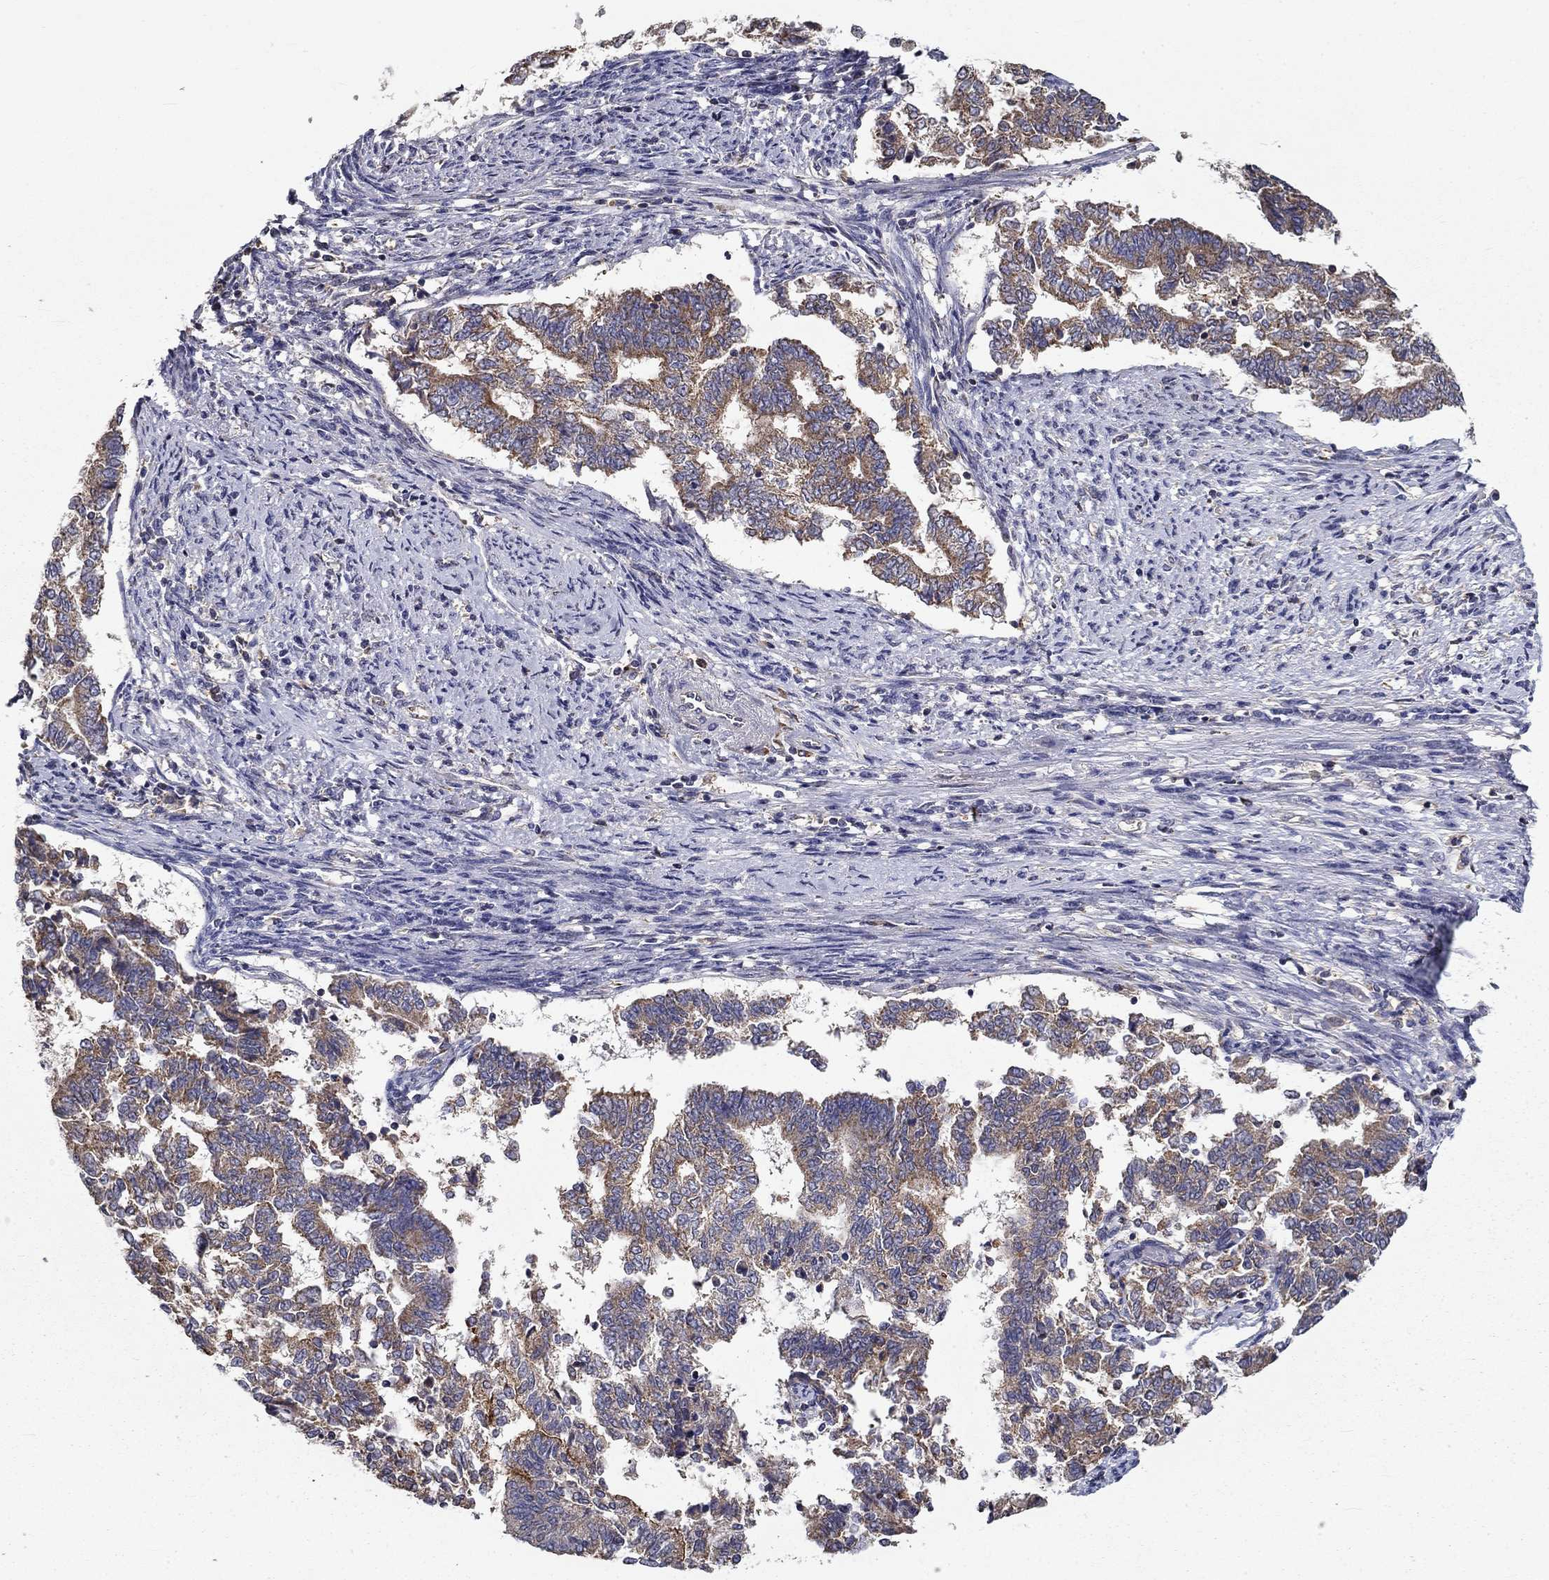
{"staining": {"intensity": "moderate", "quantity": "25%-75%", "location": "cytoplasmic/membranous"}, "tissue": "endometrial cancer", "cell_type": "Tumor cells", "image_type": "cancer", "snomed": [{"axis": "morphology", "description": "Adenocarcinoma, NOS"}, {"axis": "topography", "description": "Endometrium"}], "caption": "A brown stain labels moderate cytoplasmic/membranous expression of a protein in human endometrial adenocarcinoma tumor cells. (Brightfield microscopy of DAB IHC at high magnification).", "gene": "ALDH4A1", "patient": {"sex": "female", "age": 65}}